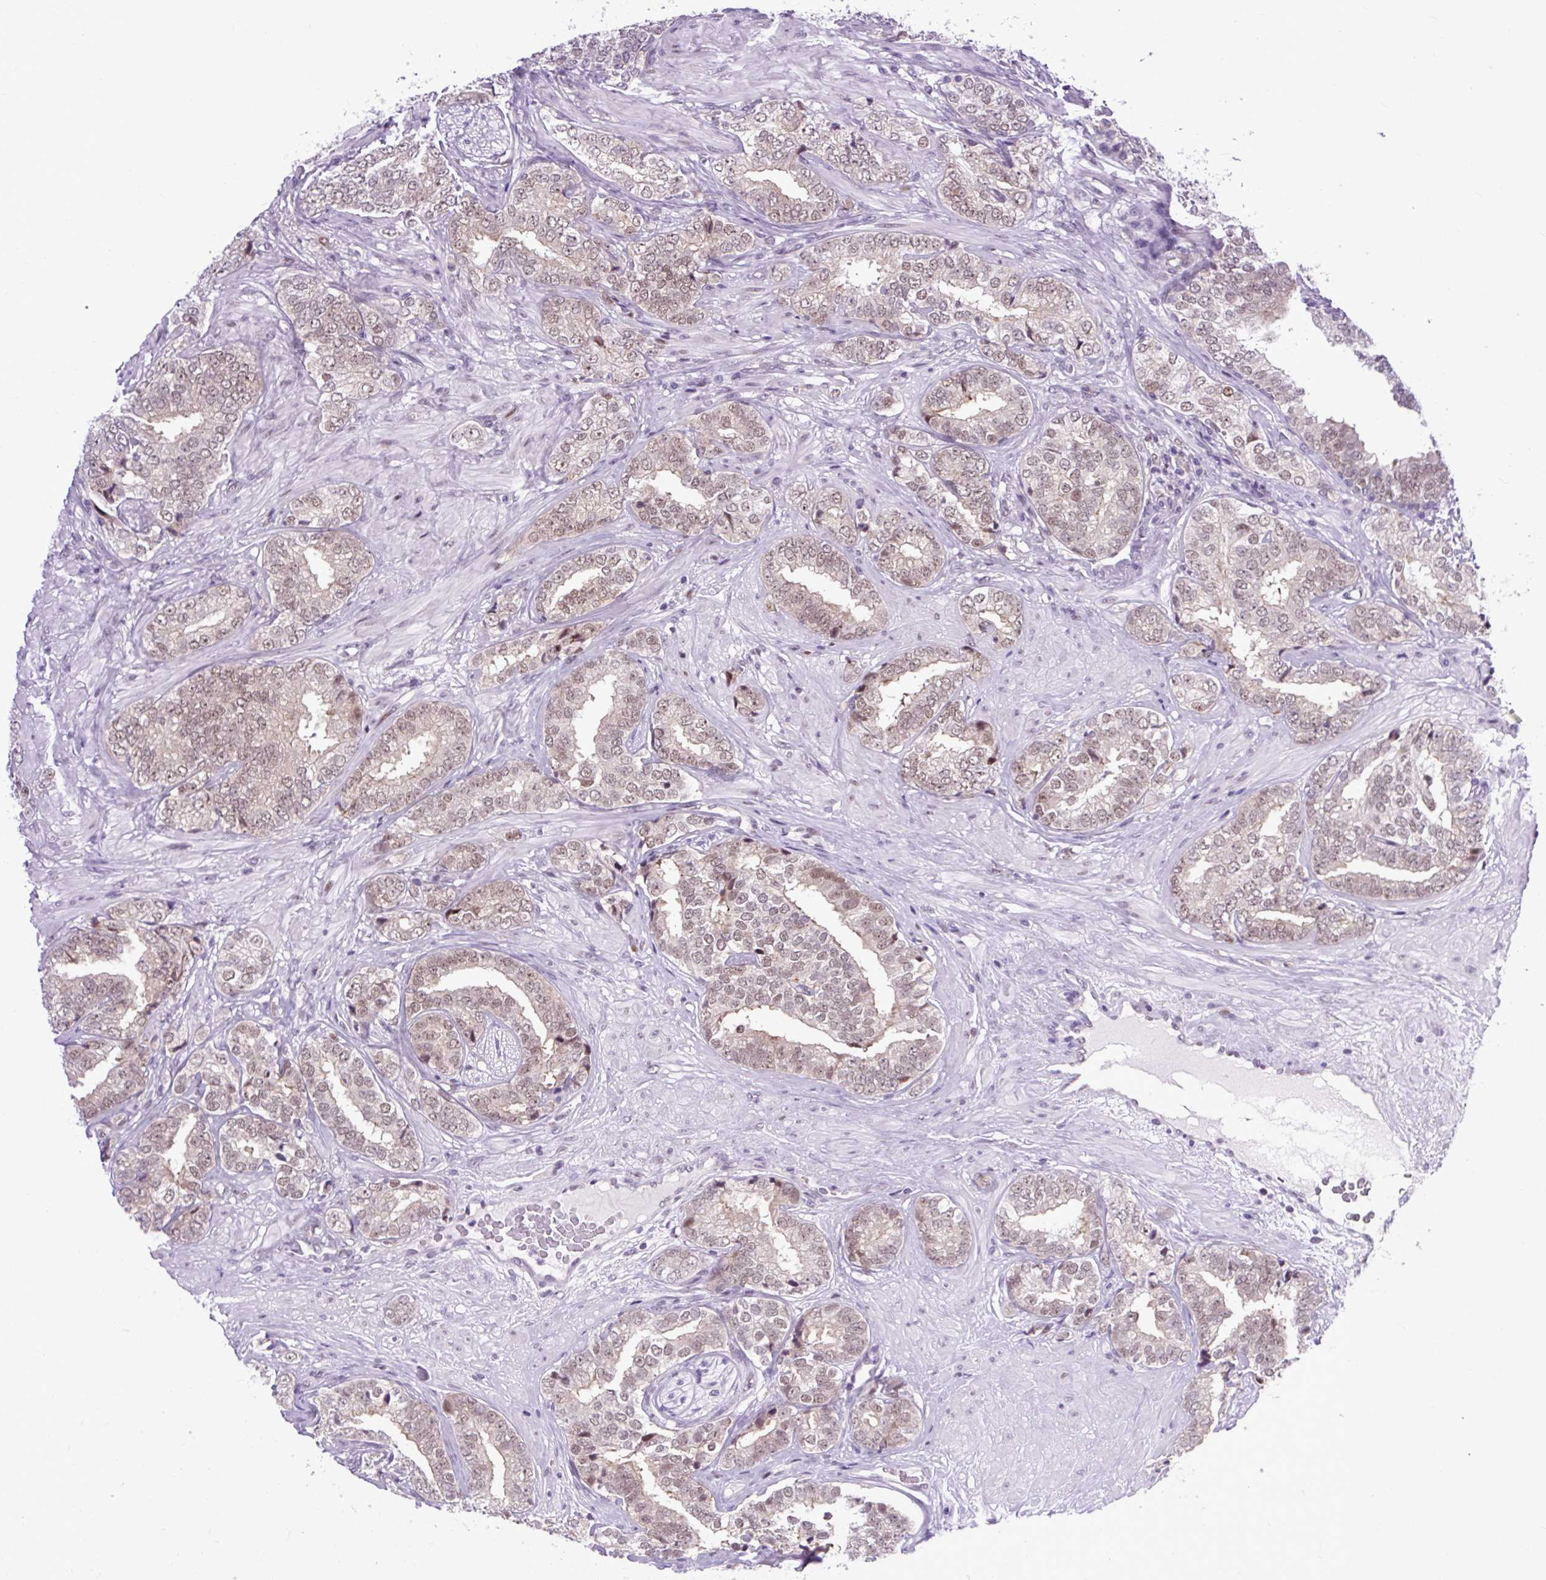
{"staining": {"intensity": "weak", "quantity": ">75%", "location": "nuclear"}, "tissue": "prostate cancer", "cell_type": "Tumor cells", "image_type": "cancer", "snomed": [{"axis": "morphology", "description": "Adenocarcinoma, High grade"}, {"axis": "topography", "description": "Prostate"}], "caption": "IHC (DAB) staining of adenocarcinoma (high-grade) (prostate) displays weak nuclear protein staining in approximately >75% of tumor cells. IHC stains the protein of interest in brown and the nuclei are stained blue.", "gene": "CLK2", "patient": {"sex": "male", "age": 72}}